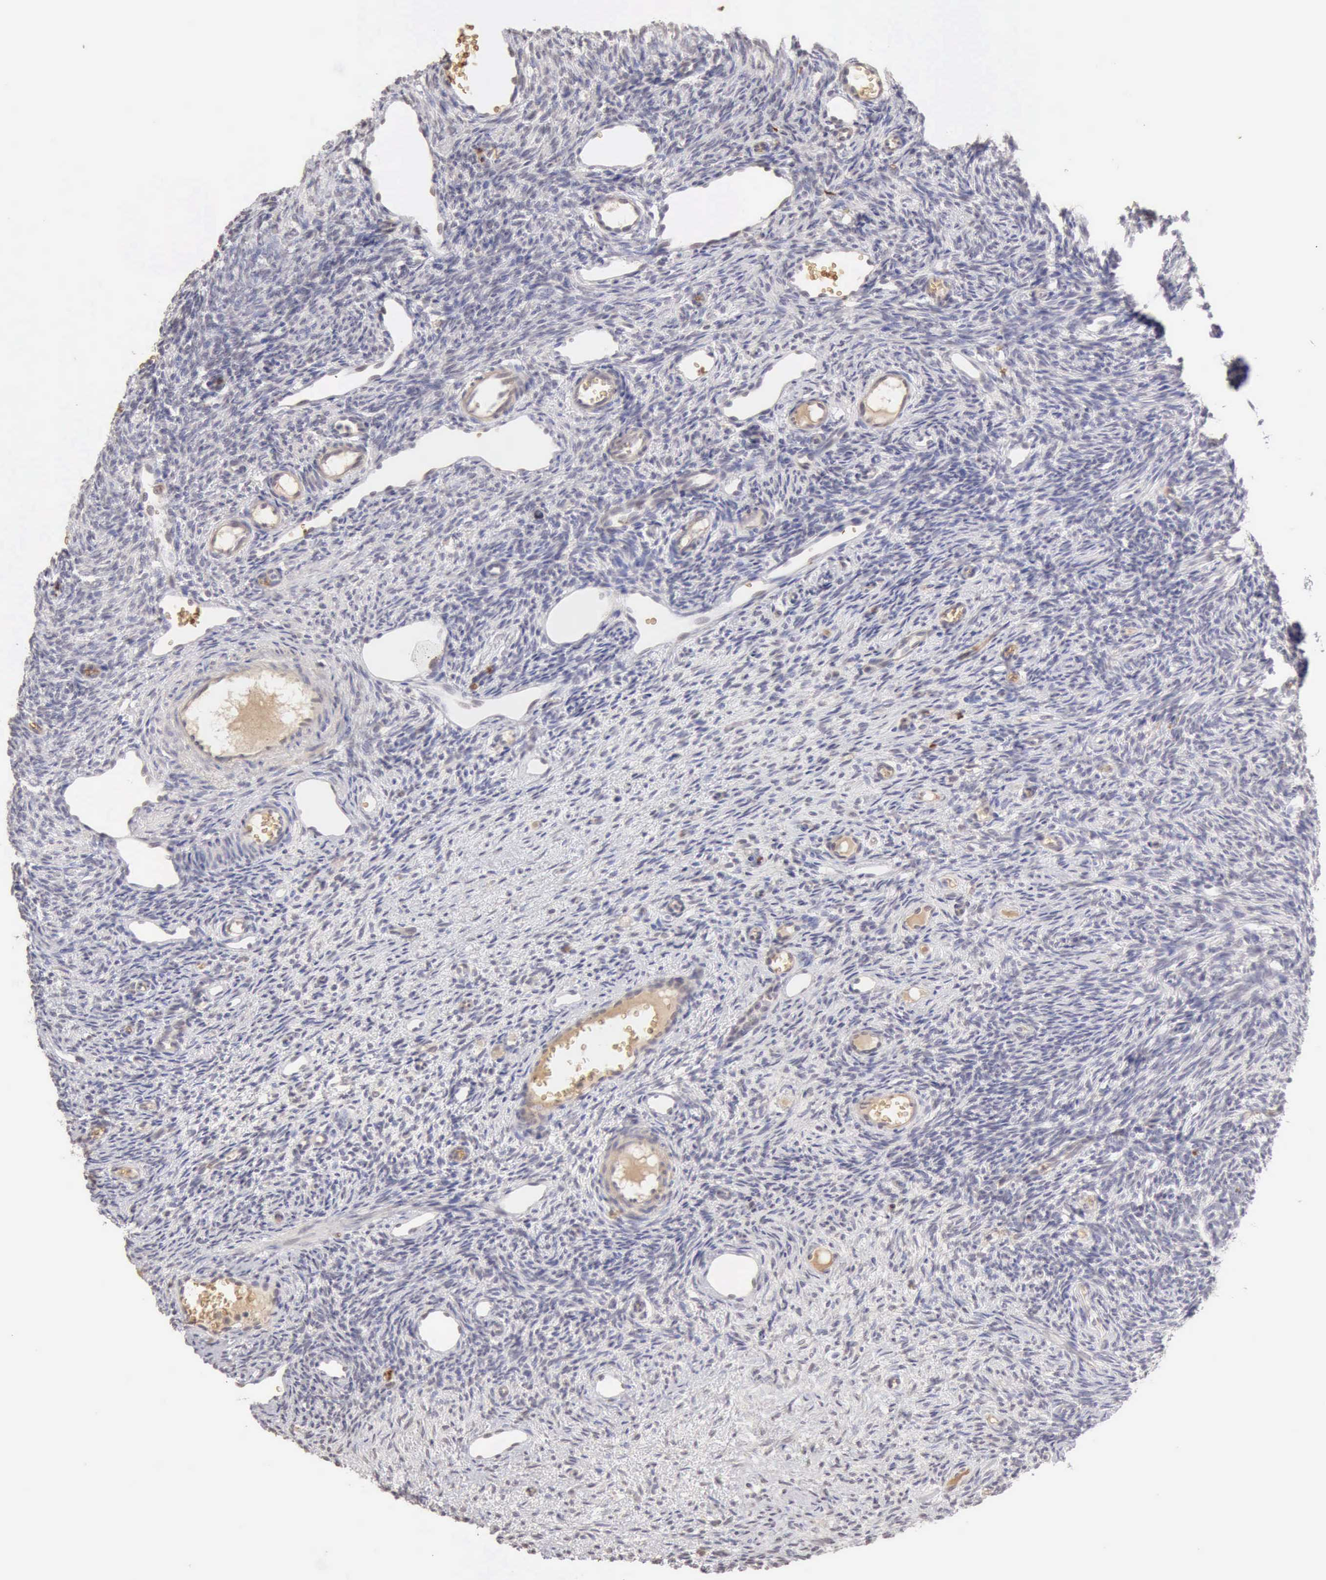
{"staining": {"intensity": "negative", "quantity": "none", "location": "none"}, "tissue": "ovary", "cell_type": "Follicle cells", "image_type": "normal", "snomed": [{"axis": "morphology", "description": "Normal tissue, NOS"}, {"axis": "topography", "description": "Ovary"}], "caption": "This photomicrograph is of unremarkable ovary stained with IHC to label a protein in brown with the nuclei are counter-stained blue. There is no expression in follicle cells.", "gene": "CFI", "patient": {"sex": "female", "age": 33}}